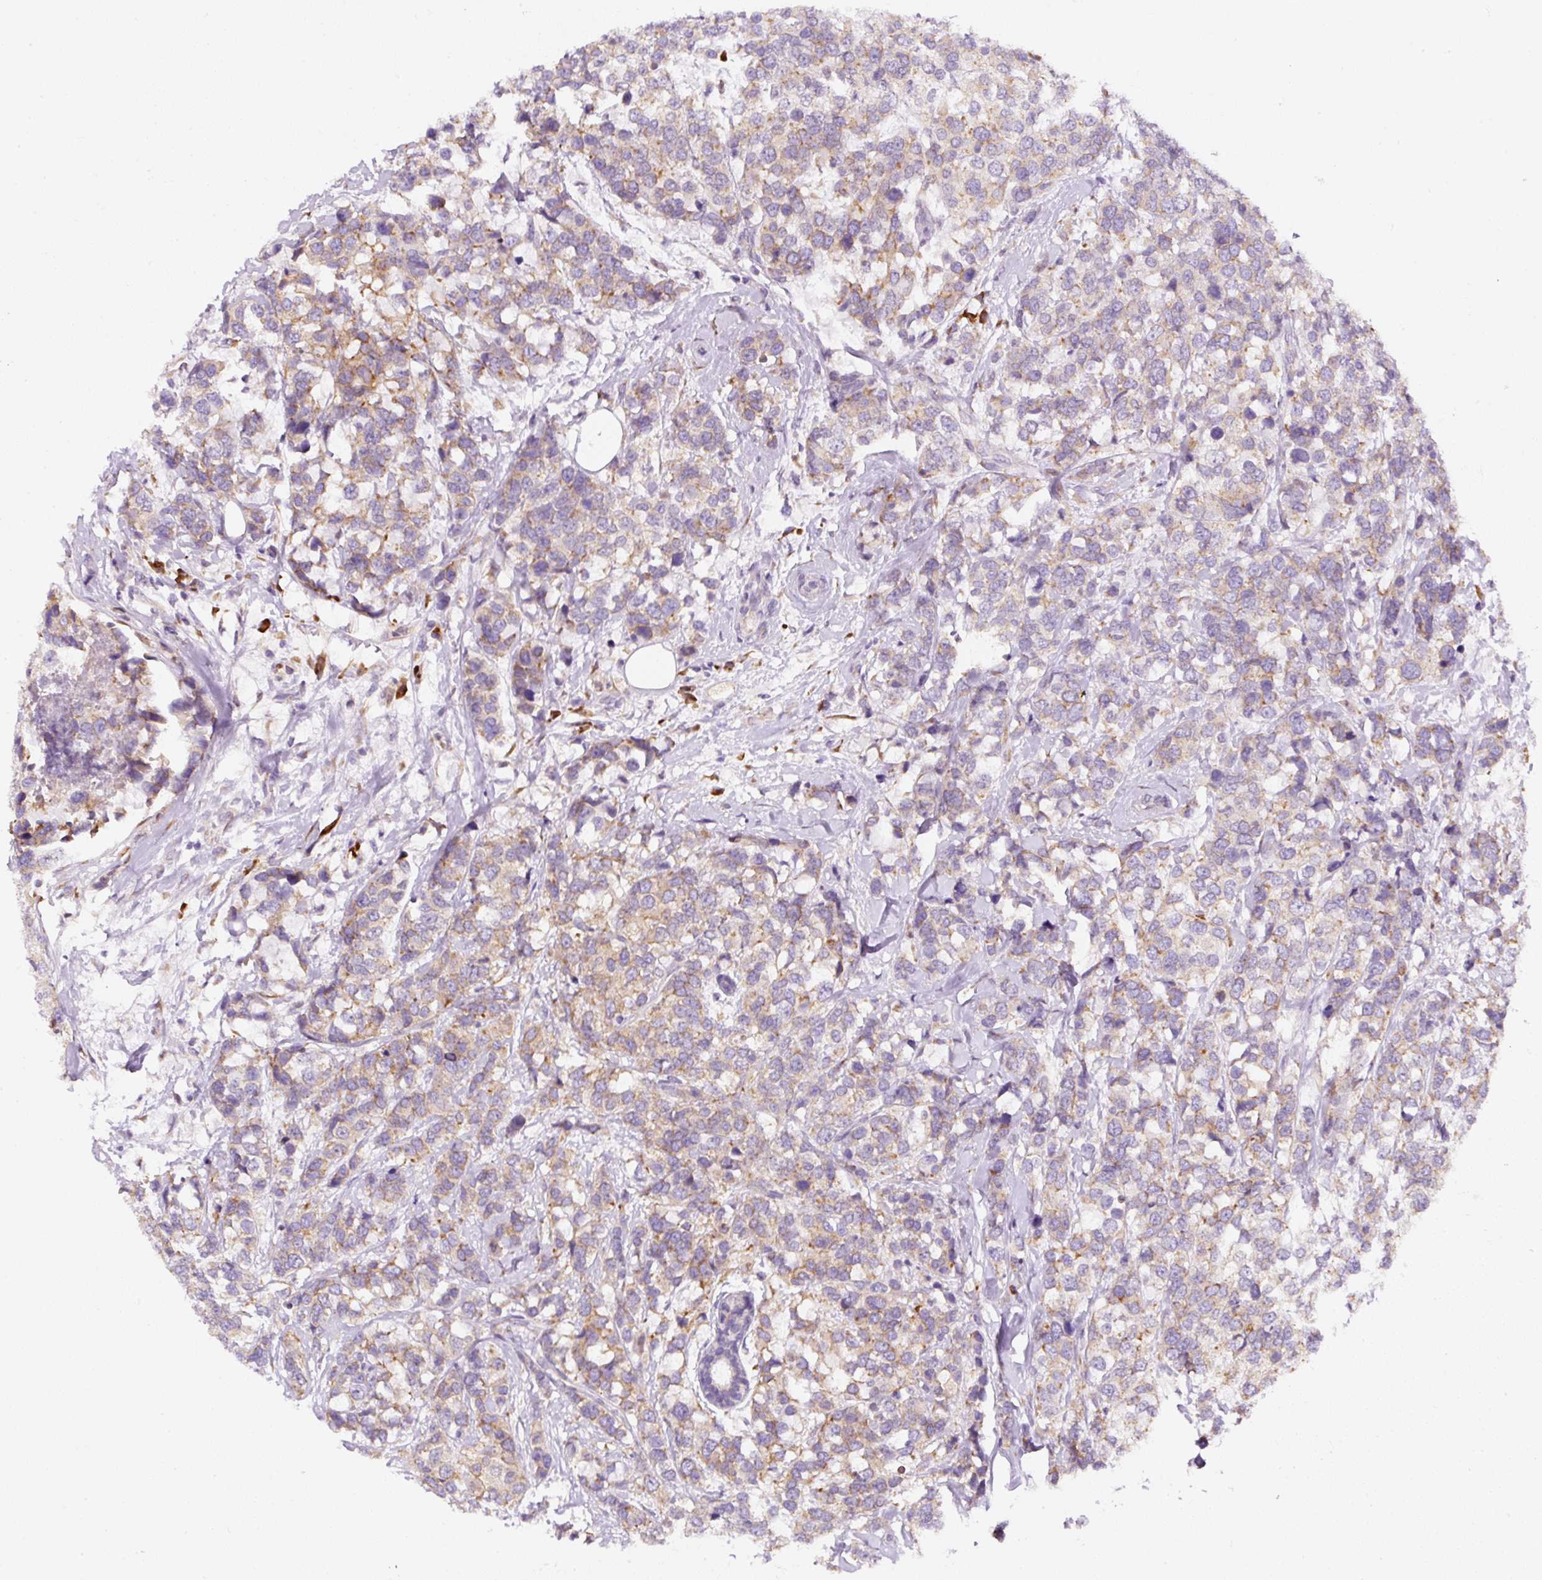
{"staining": {"intensity": "weak", "quantity": ">75%", "location": "cytoplasmic/membranous"}, "tissue": "breast cancer", "cell_type": "Tumor cells", "image_type": "cancer", "snomed": [{"axis": "morphology", "description": "Lobular carcinoma"}, {"axis": "topography", "description": "Breast"}], "caption": "A micrograph of breast cancer (lobular carcinoma) stained for a protein reveals weak cytoplasmic/membranous brown staining in tumor cells.", "gene": "DDOST", "patient": {"sex": "female", "age": 59}}